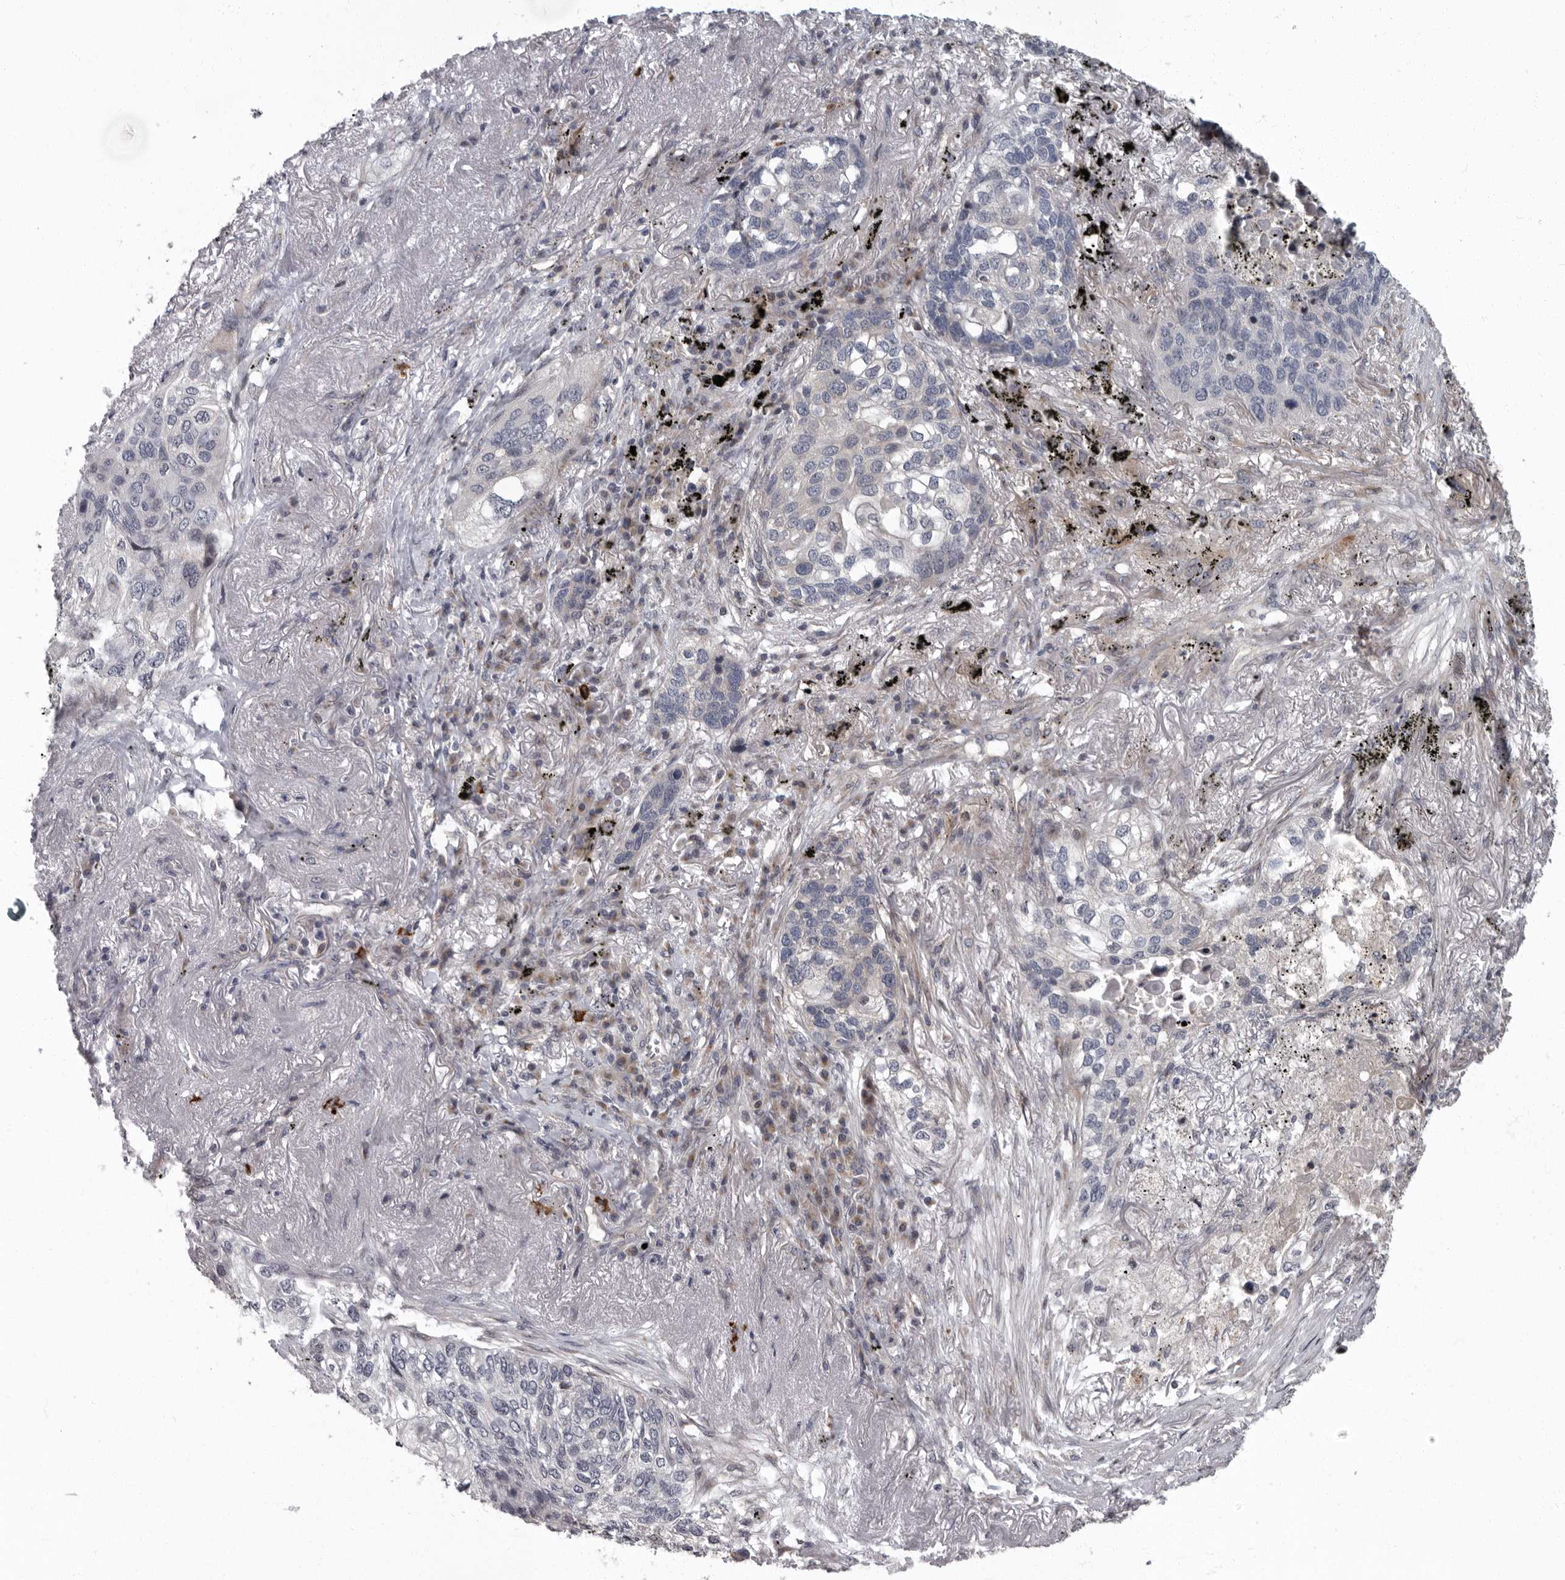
{"staining": {"intensity": "negative", "quantity": "none", "location": "none"}, "tissue": "lung cancer", "cell_type": "Tumor cells", "image_type": "cancer", "snomed": [{"axis": "morphology", "description": "Squamous cell carcinoma, NOS"}, {"axis": "topography", "description": "Lung"}], "caption": "A micrograph of human lung squamous cell carcinoma is negative for staining in tumor cells. (Brightfield microscopy of DAB (3,3'-diaminobenzidine) IHC at high magnification).", "gene": "PDCD11", "patient": {"sex": "female", "age": 63}}